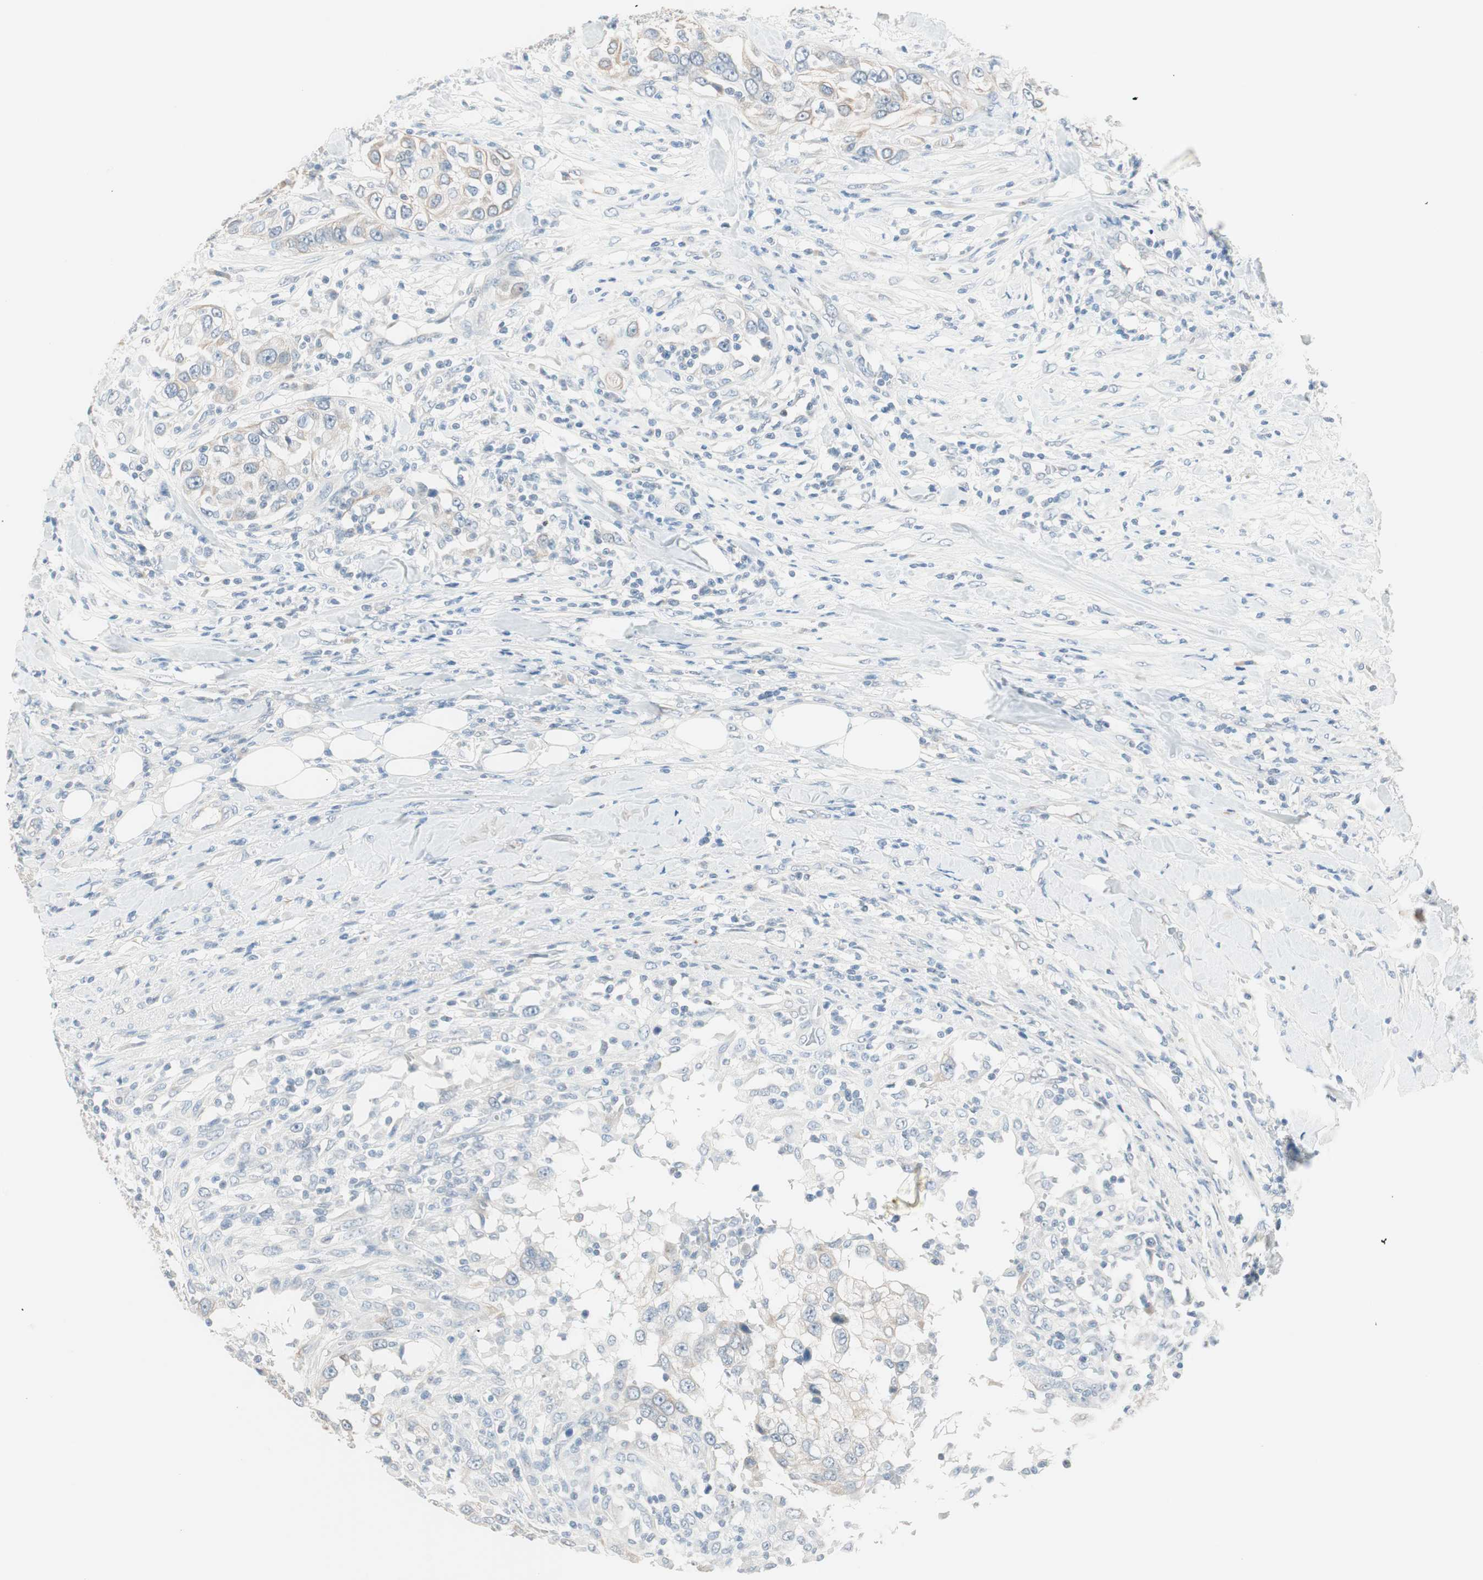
{"staining": {"intensity": "negative", "quantity": "none", "location": "none"}, "tissue": "urothelial cancer", "cell_type": "Tumor cells", "image_type": "cancer", "snomed": [{"axis": "morphology", "description": "Urothelial carcinoma, High grade"}, {"axis": "topography", "description": "Urinary bladder"}], "caption": "Urothelial cancer was stained to show a protein in brown. There is no significant staining in tumor cells.", "gene": "GNAO1", "patient": {"sex": "female", "age": 80}}